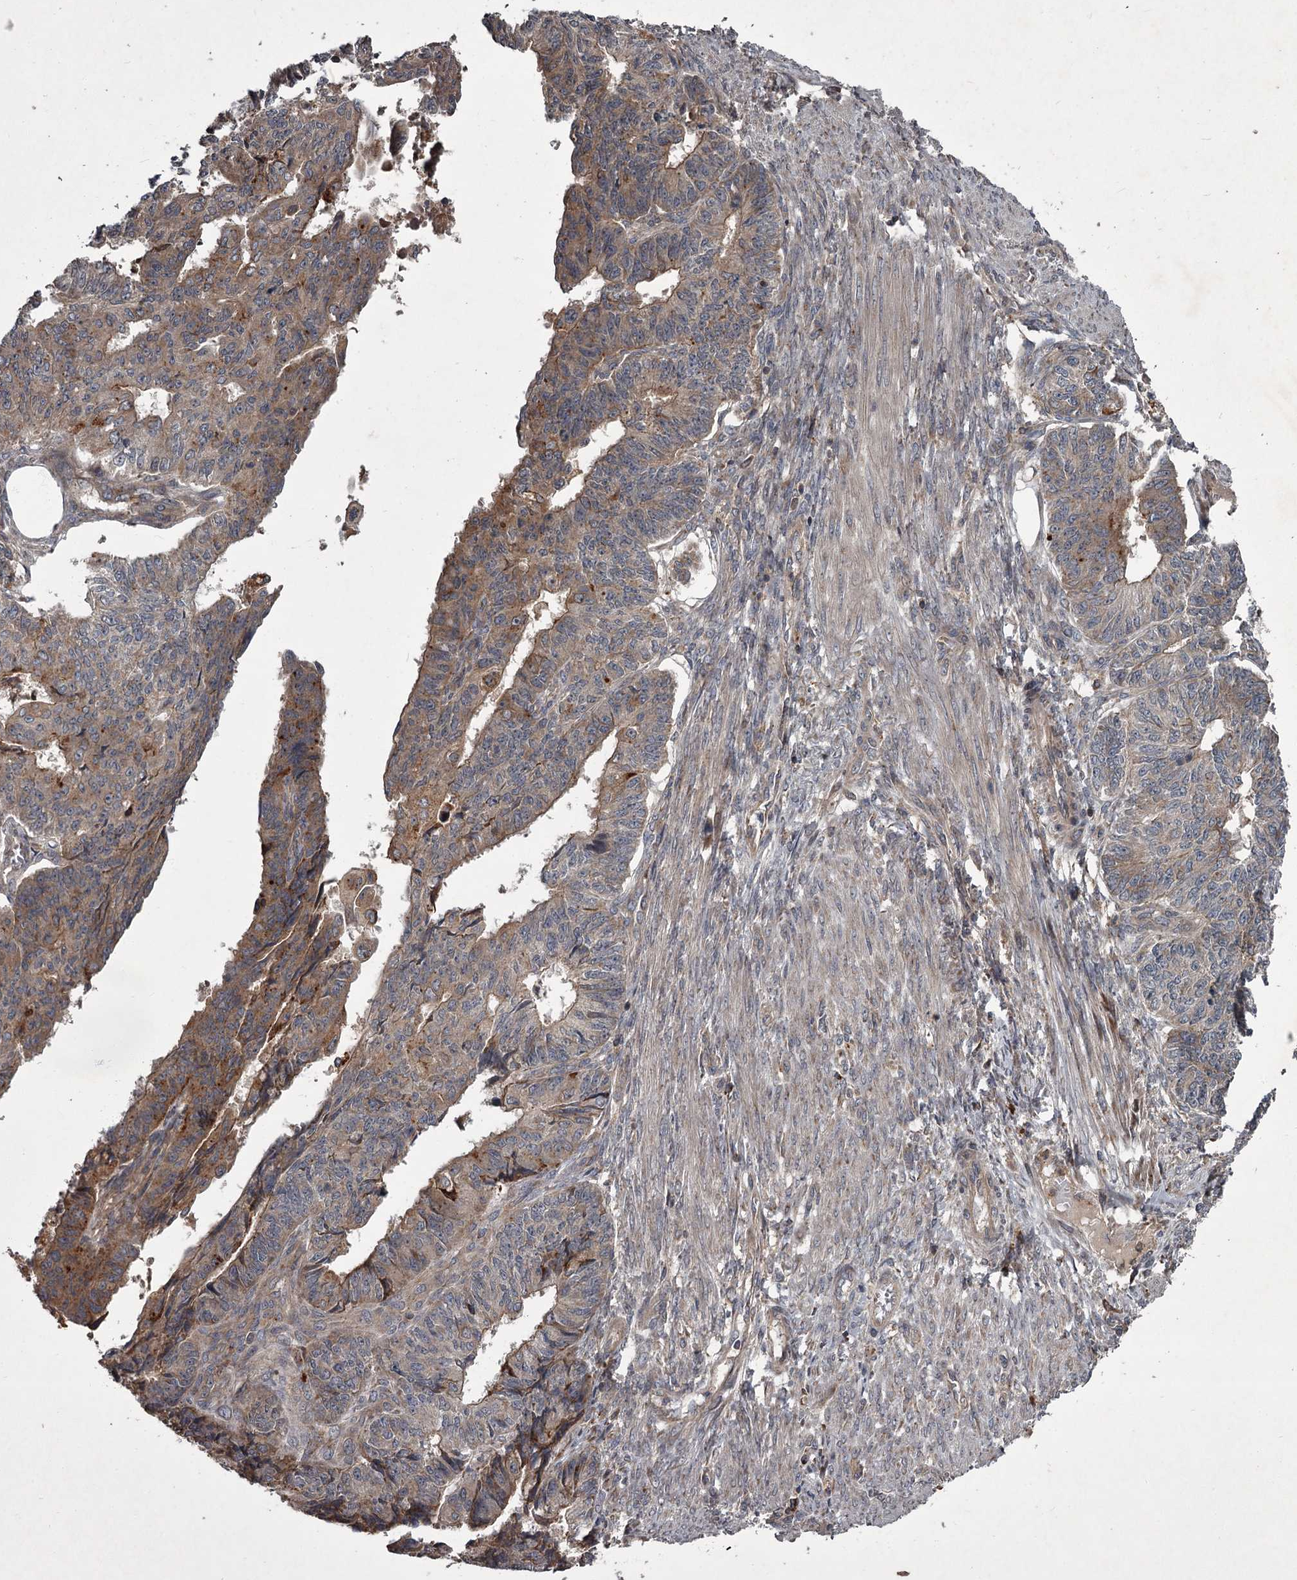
{"staining": {"intensity": "weak", "quantity": "25%-75%", "location": "cytoplasmic/membranous"}, "tissue": "endometrial cancer", "cell_type": "Tumor cells", "image_type": "cancer", "snomed": [{"axis": "morphology", "description": "Adenocarcinoma, NOS"}, {"axis": "topography", "description": "Endometrium"}], "caption": "A high-resolution histopathology image shows immunohistochemistry (IHC) staining of endometrial adenocarcinoma, which exhibits weak cytoplasmic/membranous expression in approximately 25%-75% of tumor cells.", "gene": "UNC93B1", "patient": {"sex": "female", "age": 32}}